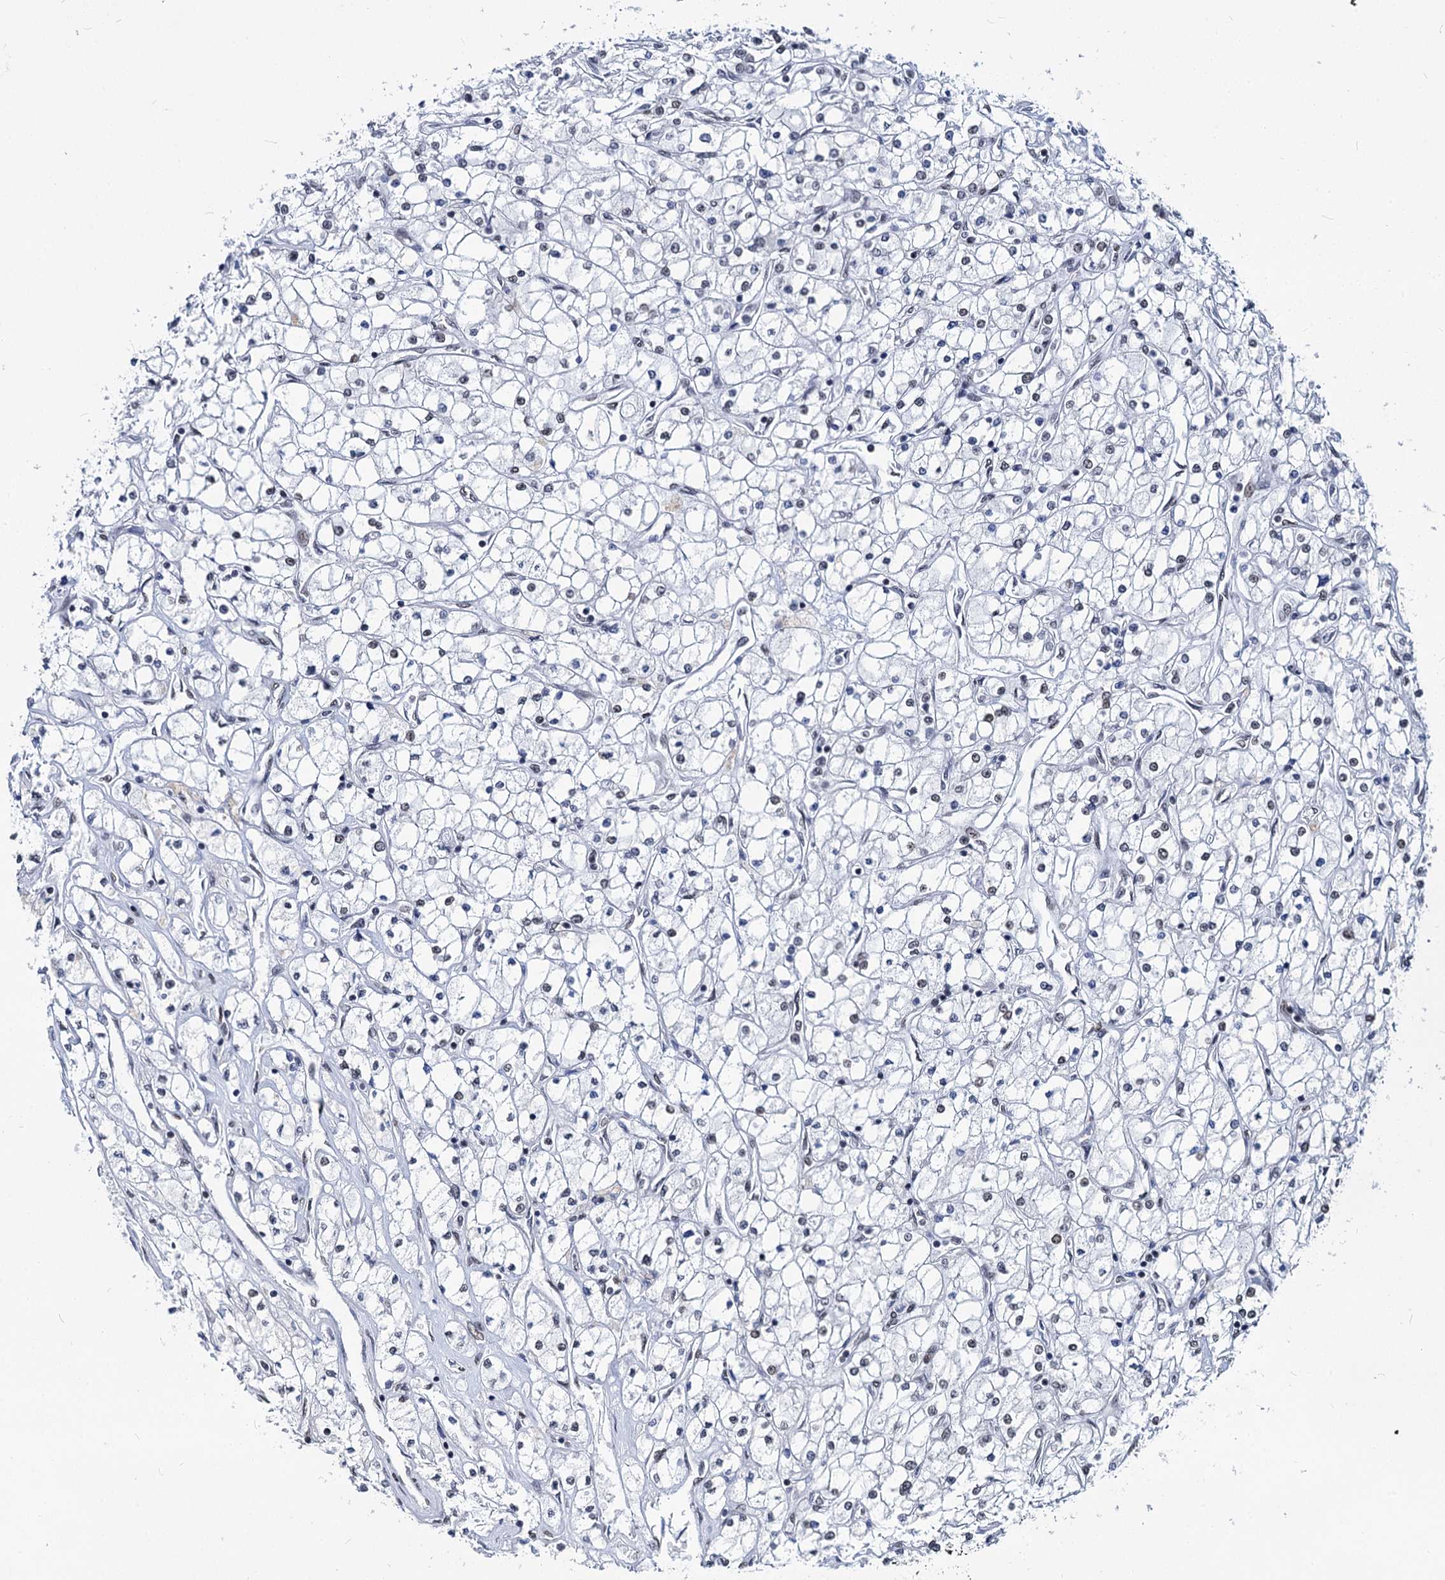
{"staining": {"intensity": "negative", "quantity": "none", "location": "none"}, "tissue": "renal cancer", "cell_type": "Tumor cells", "image_type": "cancer", "snomed": [{"axis": "morphology", "description": "Adenocarcinoma, NOS"}, {"axis": "topography", "description": "Kidney"}], "caption": "Renal cancer (adenocarcinoma) stained for a protein using immunohistochemistry demonstrates no positivity tumor cells.", "gene": "PARPBP", "patient": {"sex": "male", "age": 80}}